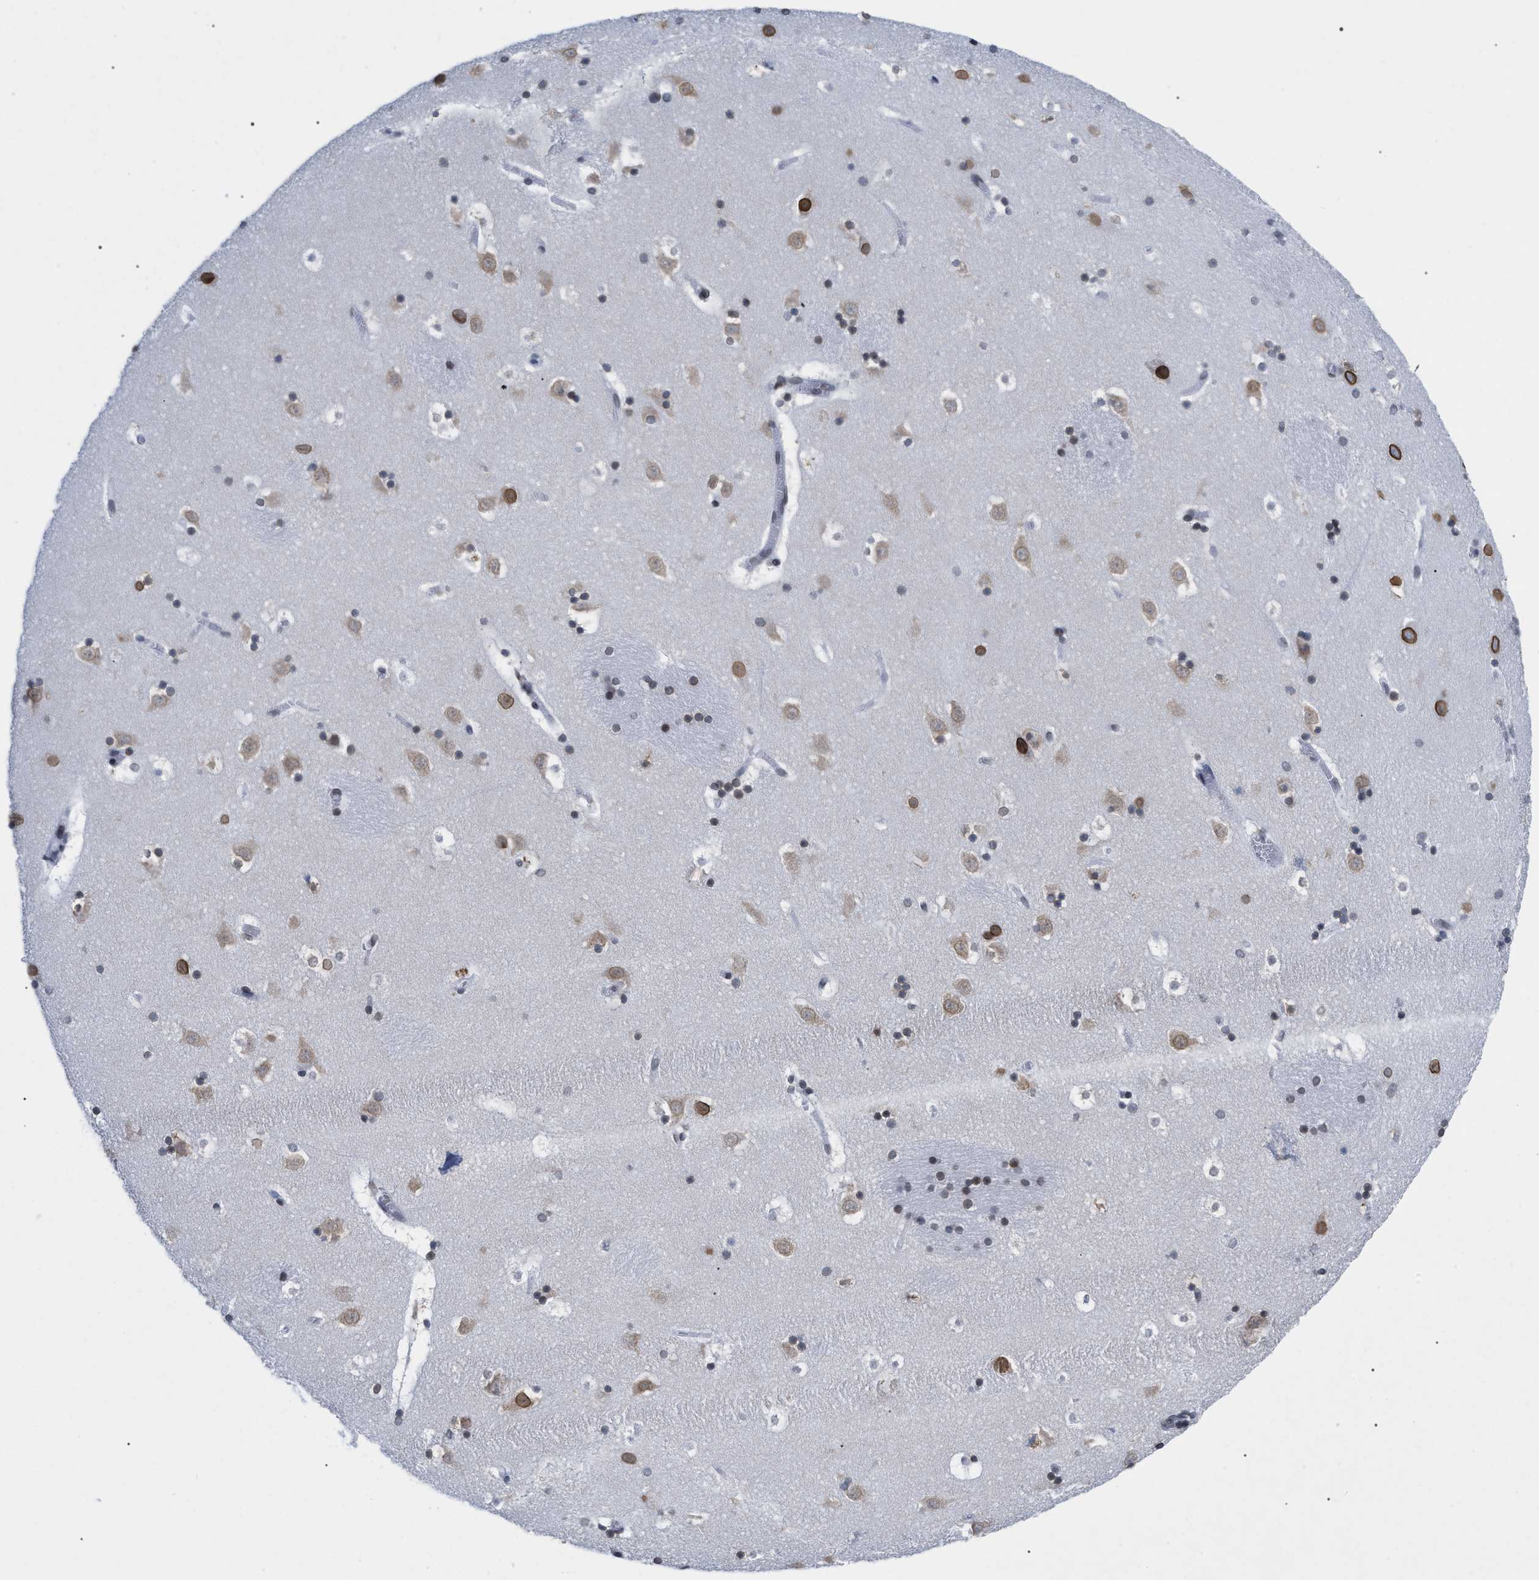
{"staining": {"intensity": "moderate", "quantity": "25%-75%", "location": "nuclear"}, "tissue": "caudate", "cell_type": "Glial cells", "image_type": "normal", "snomed": [{"axis": "morphology", "description": "Normal tissue, NOS"}, {"axis": "topography", "description": "Lateral ventricle wall"}], "caption": "Protein analysis of benign caudate exhibits moderate nuclear positivity in approximately 25%-75% of glial cells.", "gene": "TPR", "patient": {"sex": "male", "age": 45}}